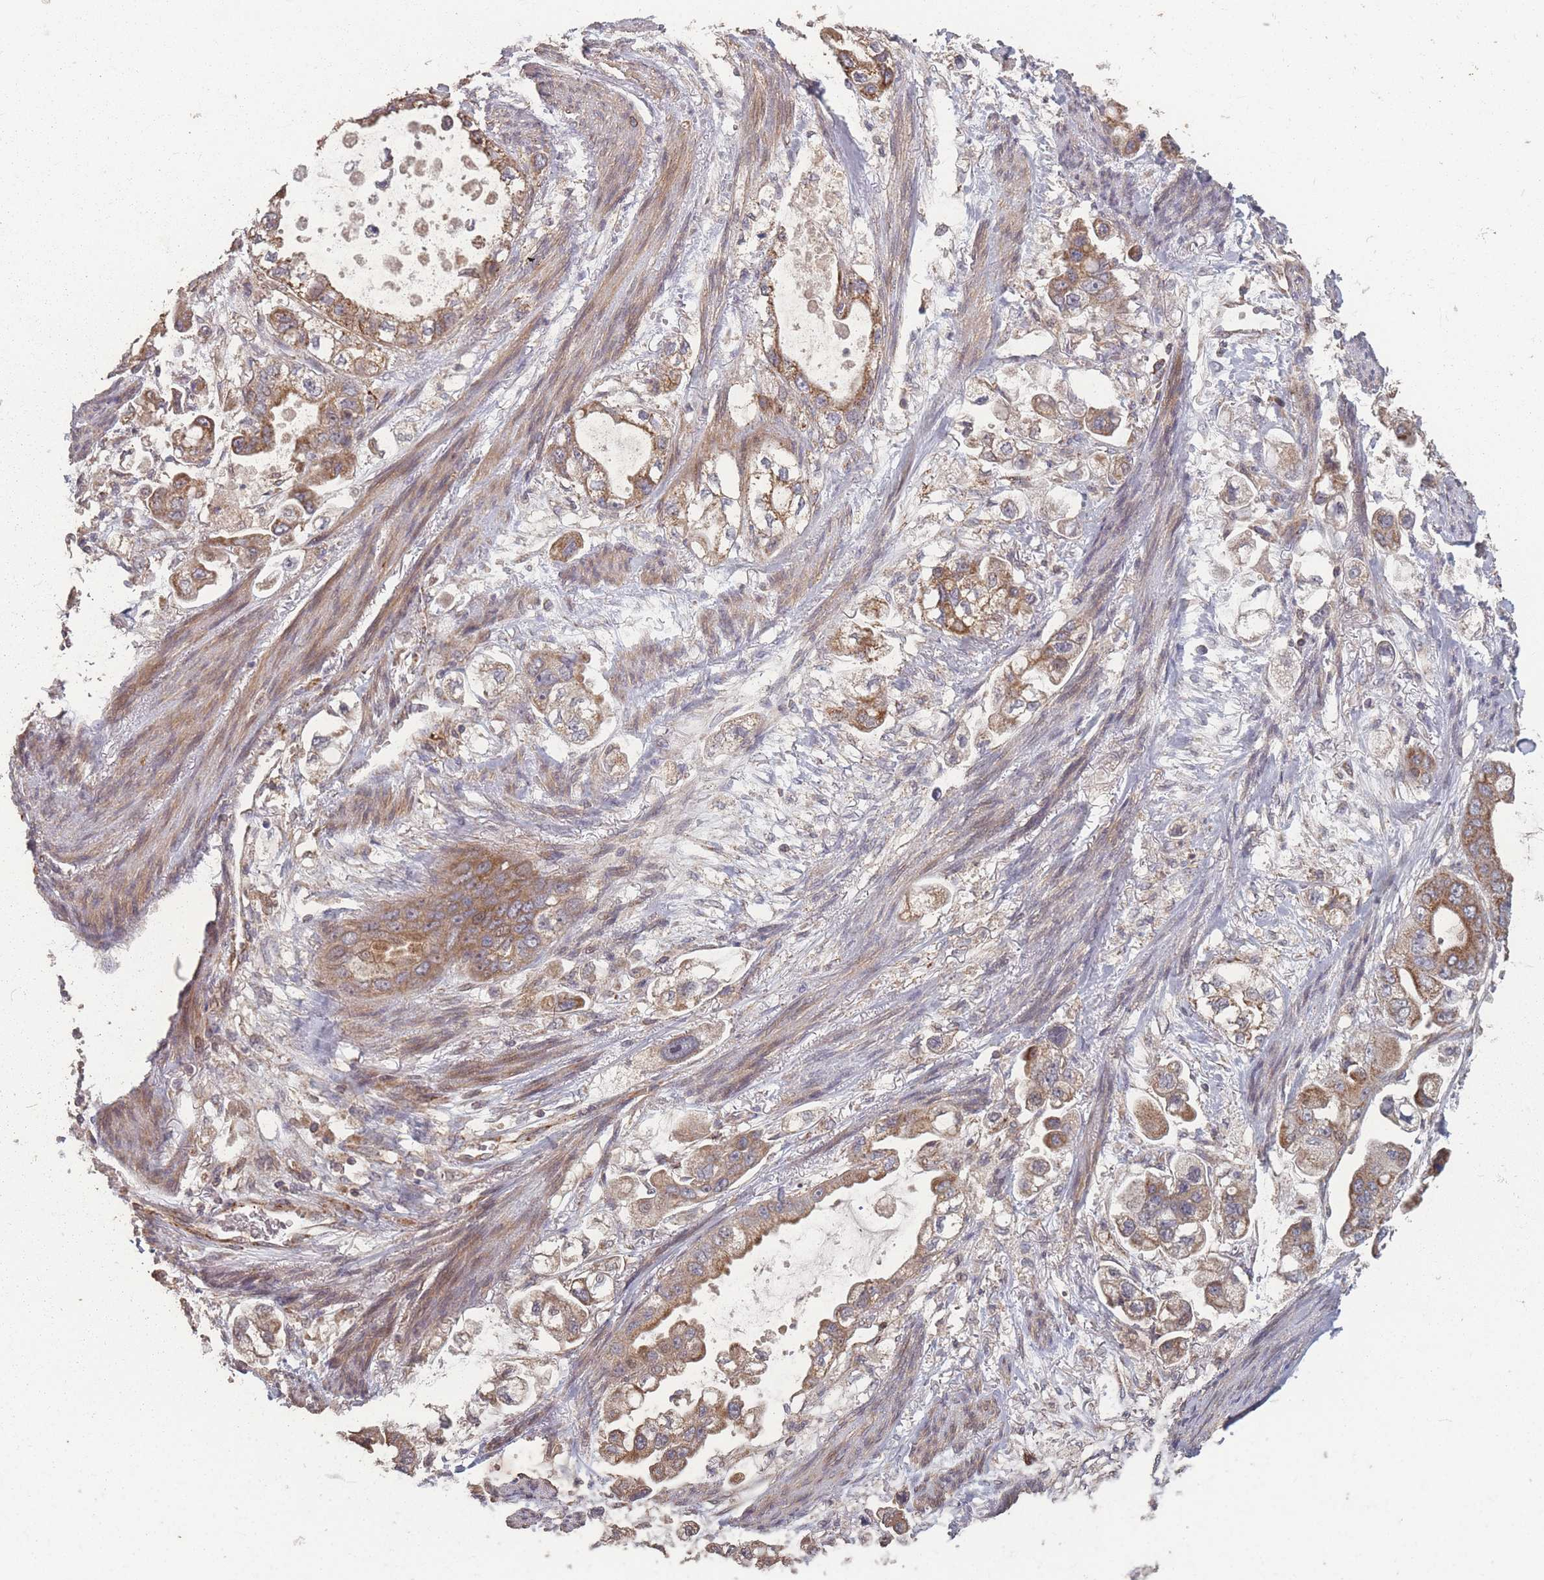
{"staining": {"intensity": "moderate", "quantity": ">75%", "location": "cytoplasmic/membranous"}, "tissue": "stomach cancer", "cell_type": "Tumor cells", "image_type": "cancer", "snomed": [{"axis": "morphology", "description": "Adenocarcinoma, NOS"}, {"axis": "topography", "description": "Stomach"}], "caption": "Stomach adenocarcinoma was stained to show a protein in brown. There is medium levels of moderate cytoplasmic/membranous staining in approximately >75% of tumor cells.", "gene": "LYRM7", "patient": {"sex": "male", "age": 62}}